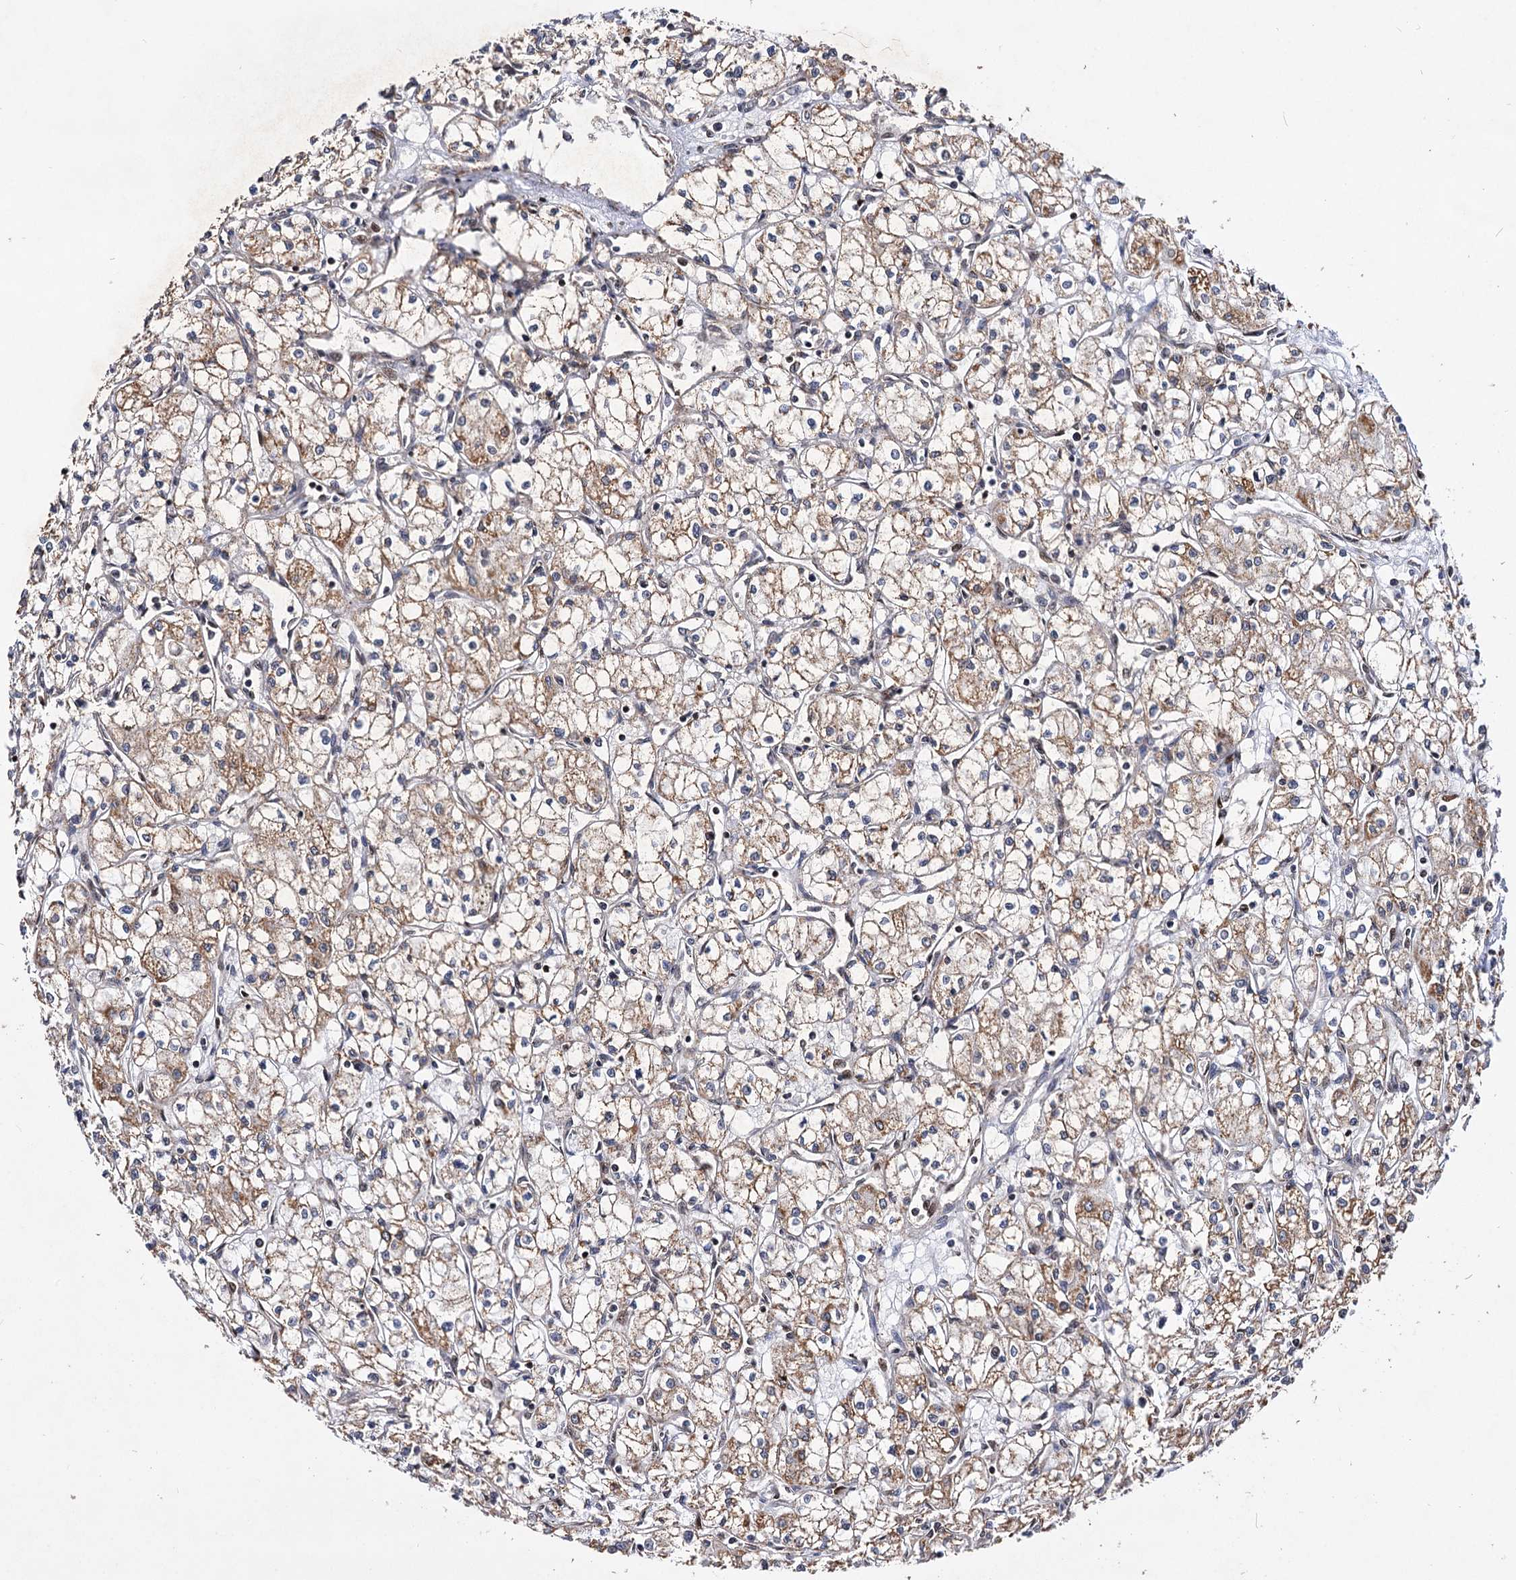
{"staining": {"intensity": "moderate", "quantity": "25%-75%", "location": "cytoplasmic/membranous"}, "tissue": "renal cancer", "cell_type": "Tumor cells", "image_type": "cancer", "snomed": [{"axis": "morphology", "description": "Adenocarcinoma, NOS"}, {"axis": "topography", "description": "Kidney"}], "caption": "A high-resolution histopathology image shows IHC staining of renal cancer, which demonstrates moderate cytoplasmic/membranous positivity in about 25%-75% of tumor cells.", "gene": "CEP76", "patient": {"sex": "male", "age": 59}}